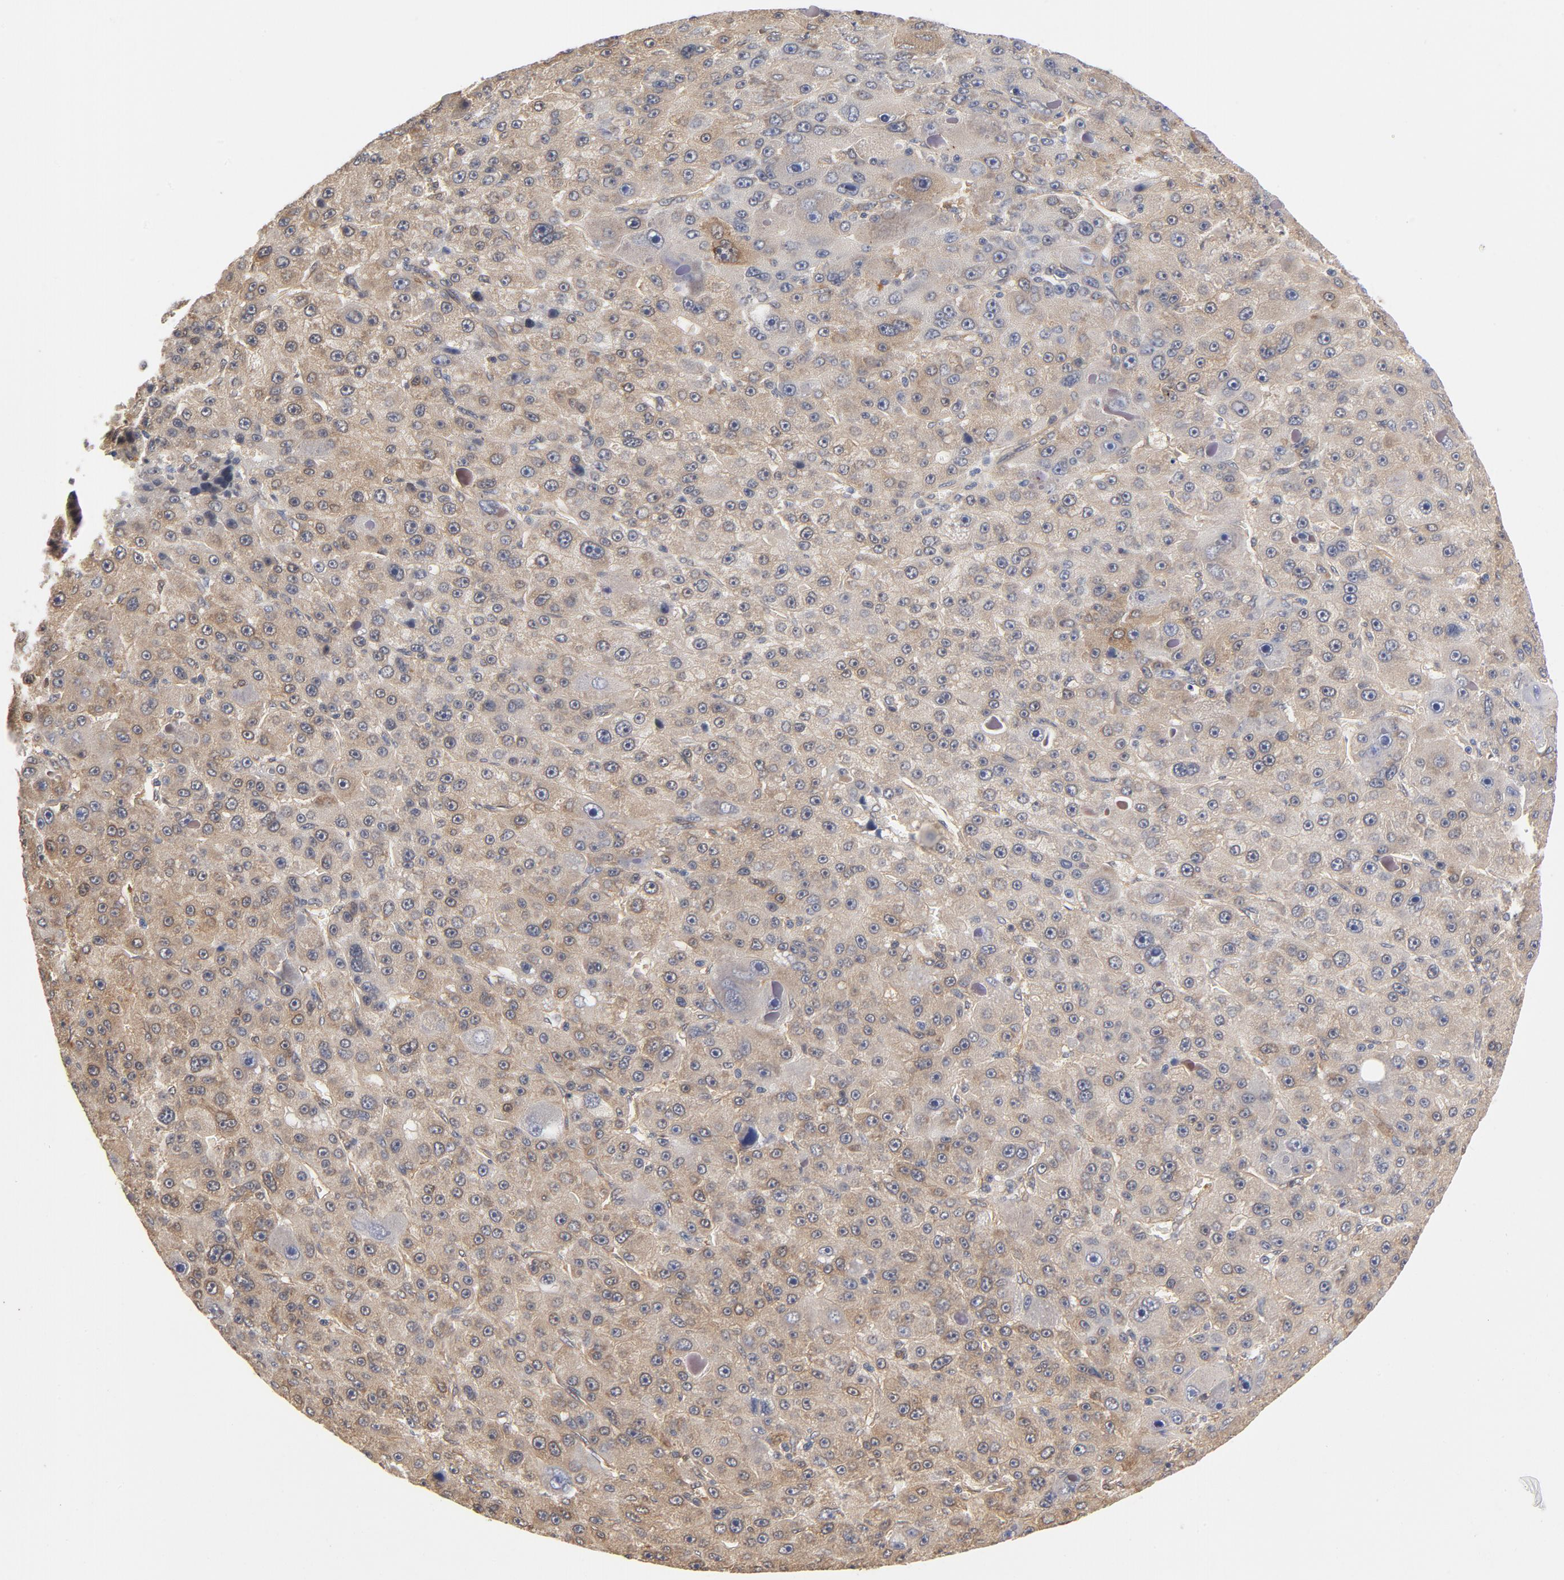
{"staining": {"intensity": "weak", "quantity": "<25%", "location": "cytoplasmic/membranous"}, "tissue": "liver cancer", "cell_type": "Tumor cells", "image_type": "cancer", "snomed": [{"axis": "morphology", "description": "Carcinoma, Hepatocellular, NOS"}, {"axis": "topography", "description": "Liver"}], "caption": "An image of liver cancer stained for a protein shows no brown staining in tumor cells.", "gene": "ASMTL", "patient": {"sex": "male", "age": 76}}